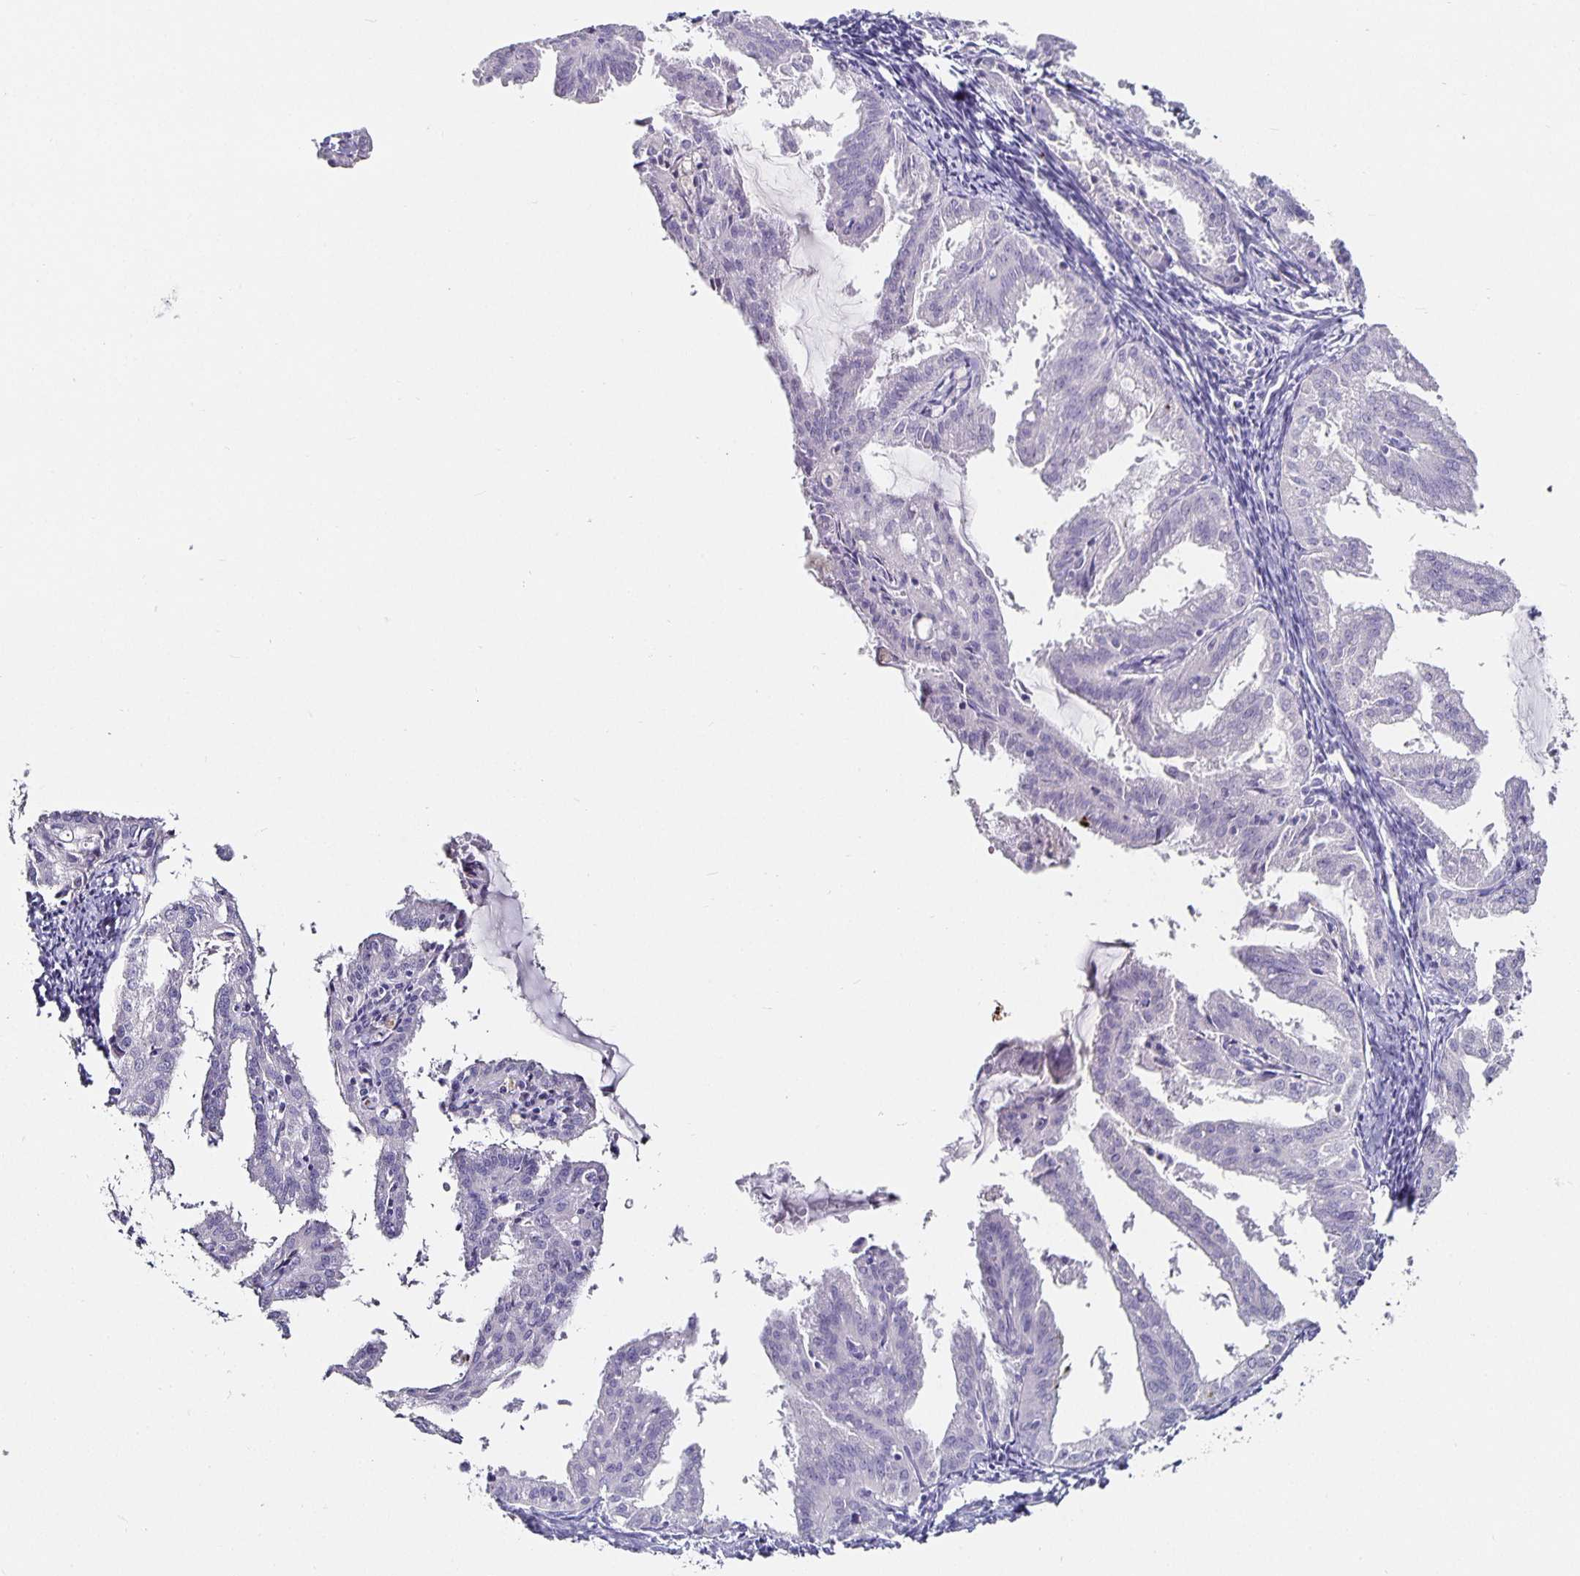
{"staining": {"intensity": "negative", "quantity": "none", "location": "none"}, "tissue": "endometrial cancer", "cell_type": "Tumor cells", "image_type": "cancer", "snomed": [{"axis": "morphology", "description": "Adenocarcinoma, NOS"}, {"axis": "topography", "description": "Endometrium"}], "caption": "An image of endometrial cancer stained for a protein exhibits no brown staining in tumor cells.", "gene": "CHGA", "patient": {"sex": "female", "age": 70}}